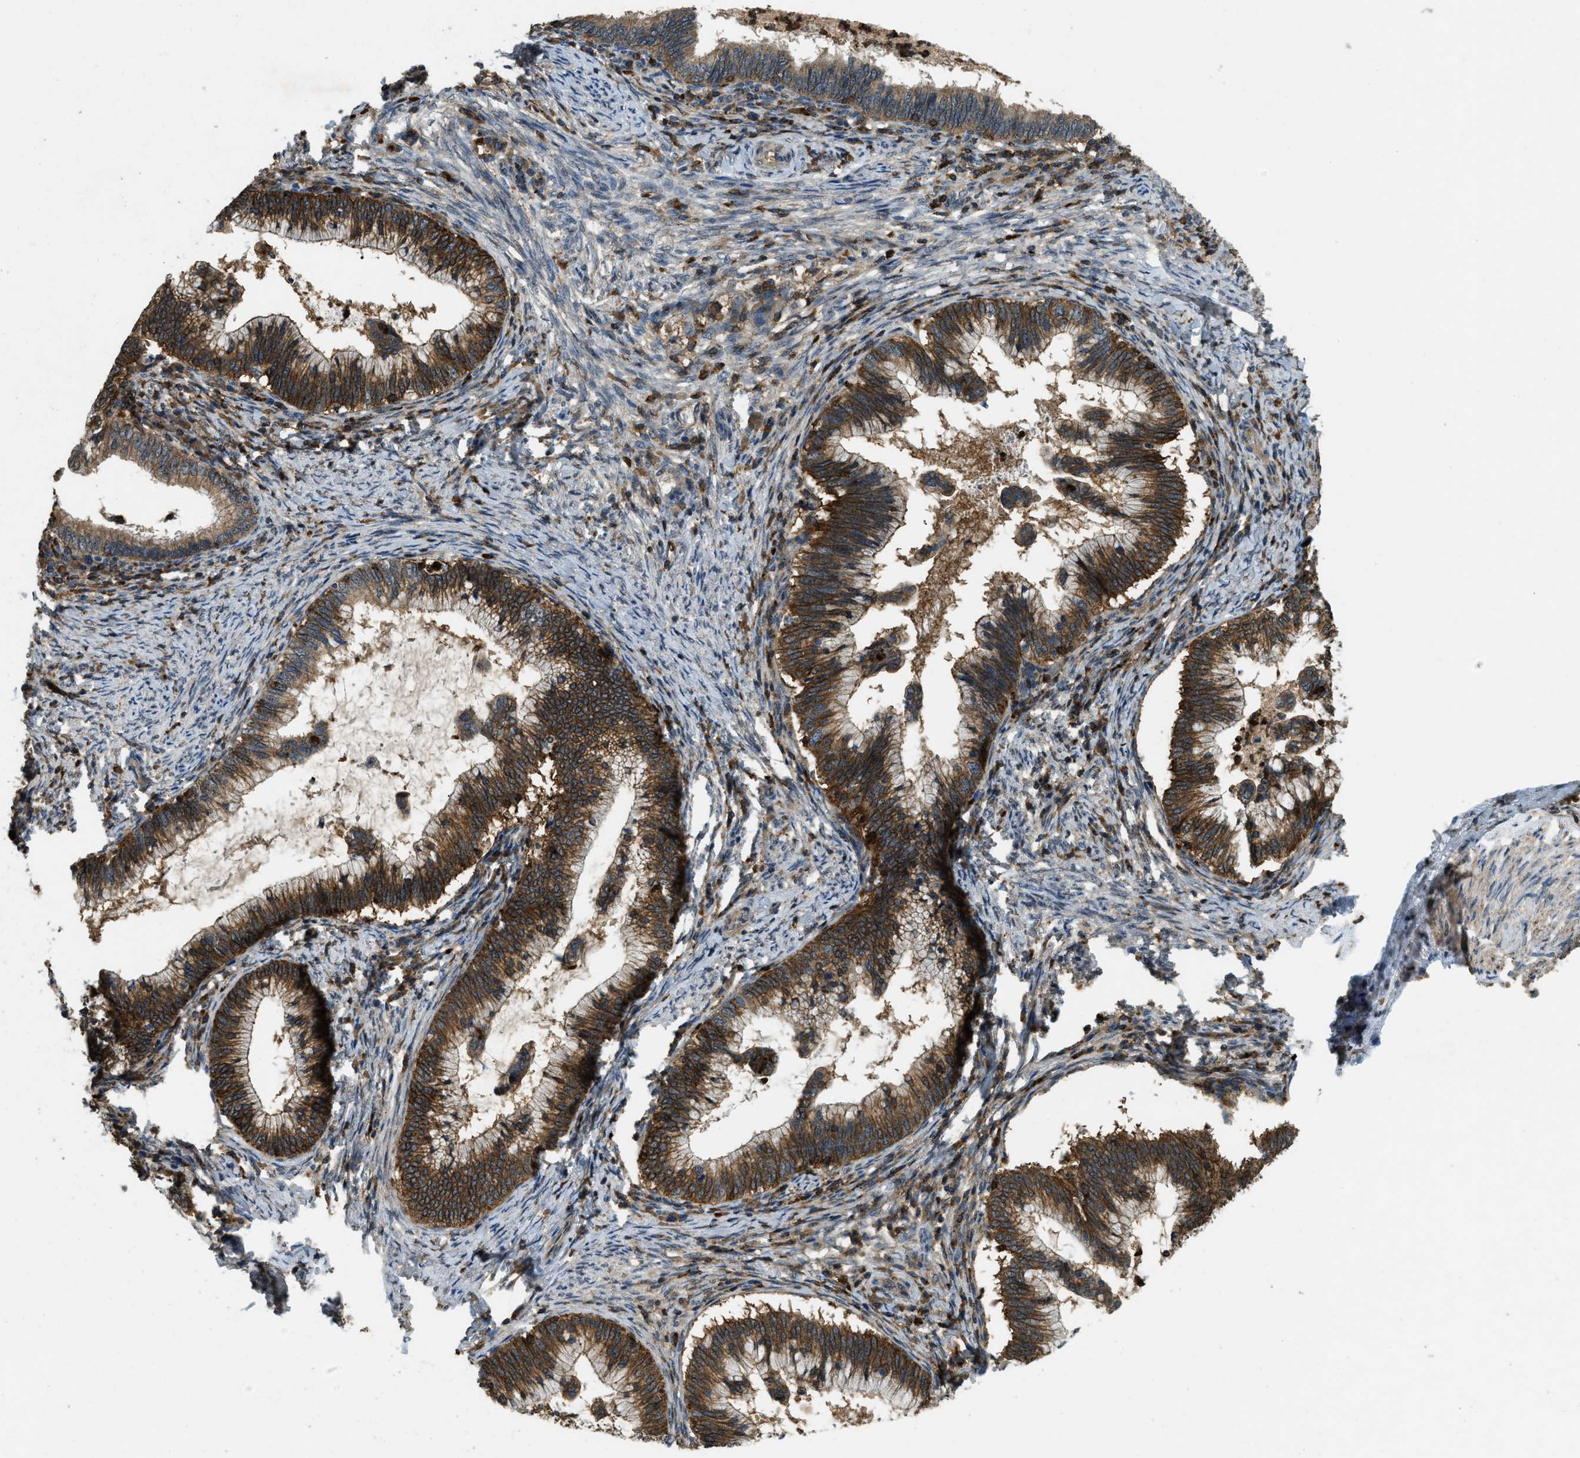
{"staining": {"intensity": "strong", "quantity": ">75%", "location": "cytoplasmic/membranous"}, "tissue": "cervical cancer", "cell_type": "Tumor cells", "image_type": "cancer", "snomed": [{"axis": "morphology", "description": "Adenocarcinoma, NOS"}, {"axis": "topography", "description": "Cervix"}], "caption": "This image exhibits IHC staining of adenocarcinoma (cervical), with high strong cytoplasmic/membranous positivity in approximately >75% of tumor cells.", "gene": "ATP8B1", "patient": {"sex": "female", "age": 36}}